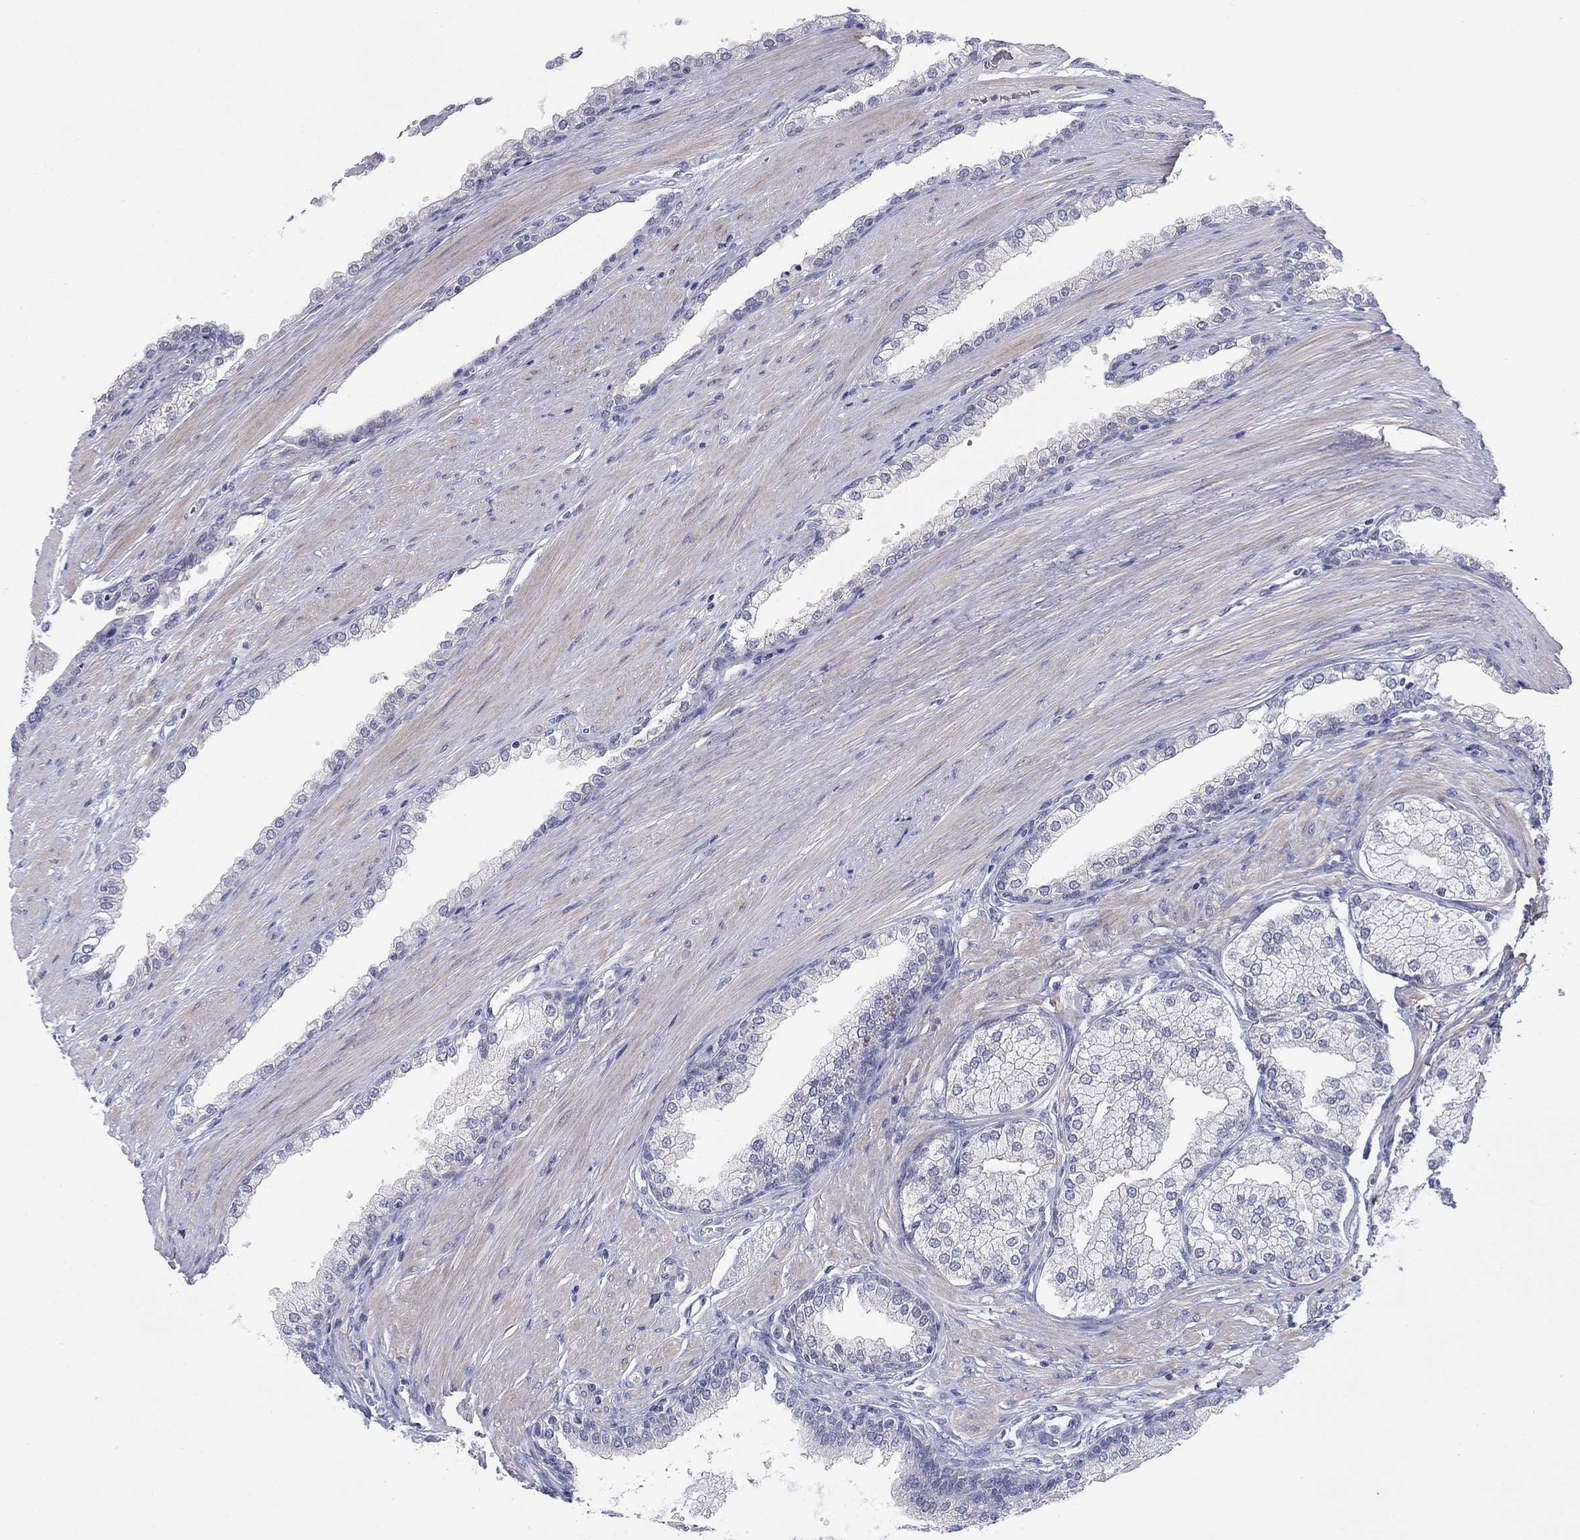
{"staining": {"intensity": "negative", "quantity": "none", "location": "none"}, "tissue": "prostate cancer", "cell_type": "Tumor cells", "image_type": "cancer", "snomed": [{"axis": "morphology", "description": "Adenocarcinoma, NOS"}, {"axis": "topography", "description": "Prostate"}], "caption": "Prostate cancer stained for a protein using immunohistochemistry (IHC) demonstrates no positivity tumor cells.", "gene": "CACNA1A", "patient": {"sex": "male", "age": 67}}